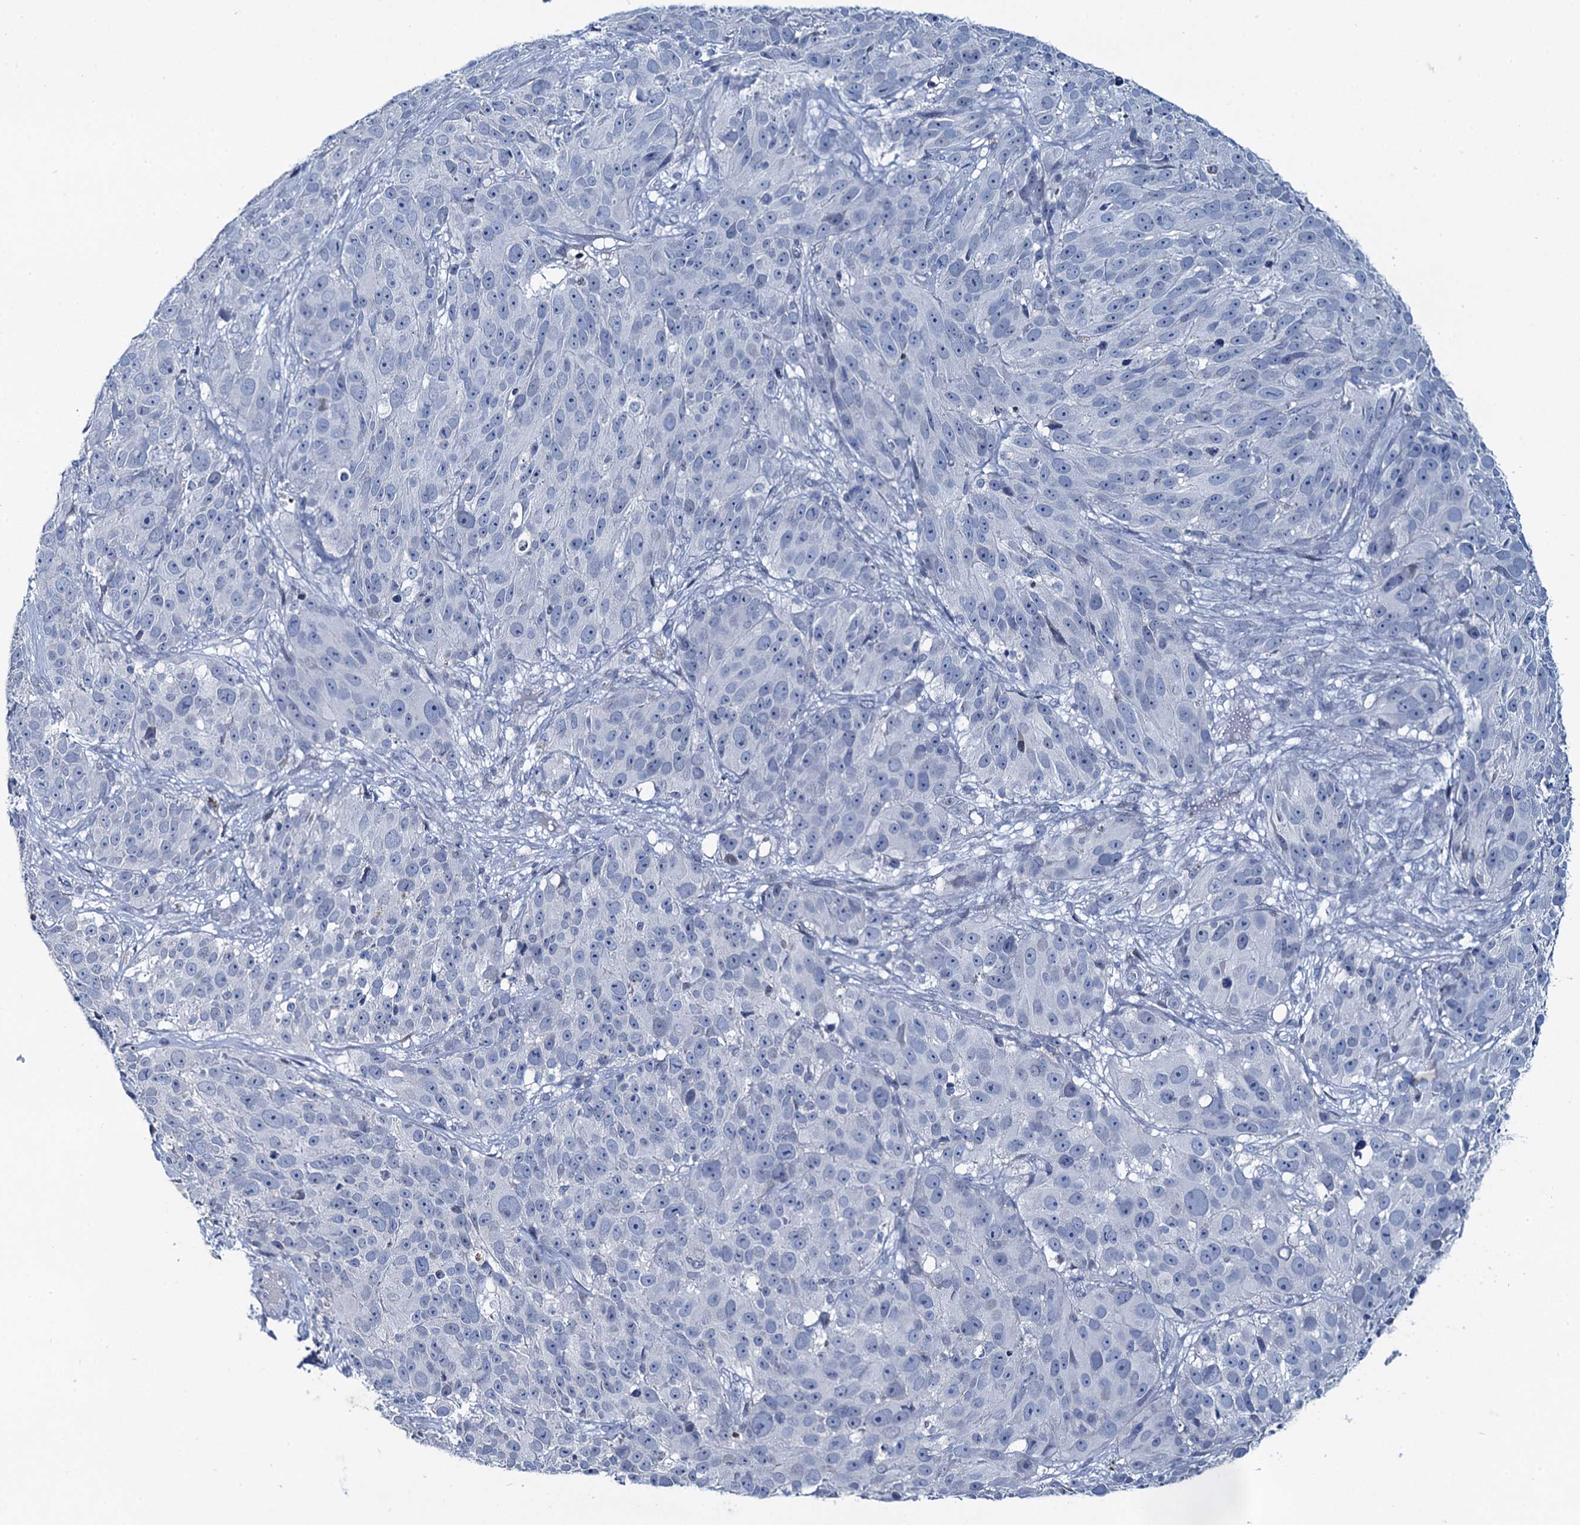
{"staining": {"intensity": "negative", "quantity": "none", "location": "none"}, "tissue": "melanoma", "cell_type": "Tumor cells", "image_type": "cancer", "snomed": [{"axis": "morphology", "description": "Malignant melanoma, NOS"}, {"axis": "topography", "description": "Skin"}], "caption": "A histopathology image of malignant melanoma stained for a protein displays no brown staining in tumor cells.", "gene": "TOX3", "patient": {"sex": "male", "age": 84}}